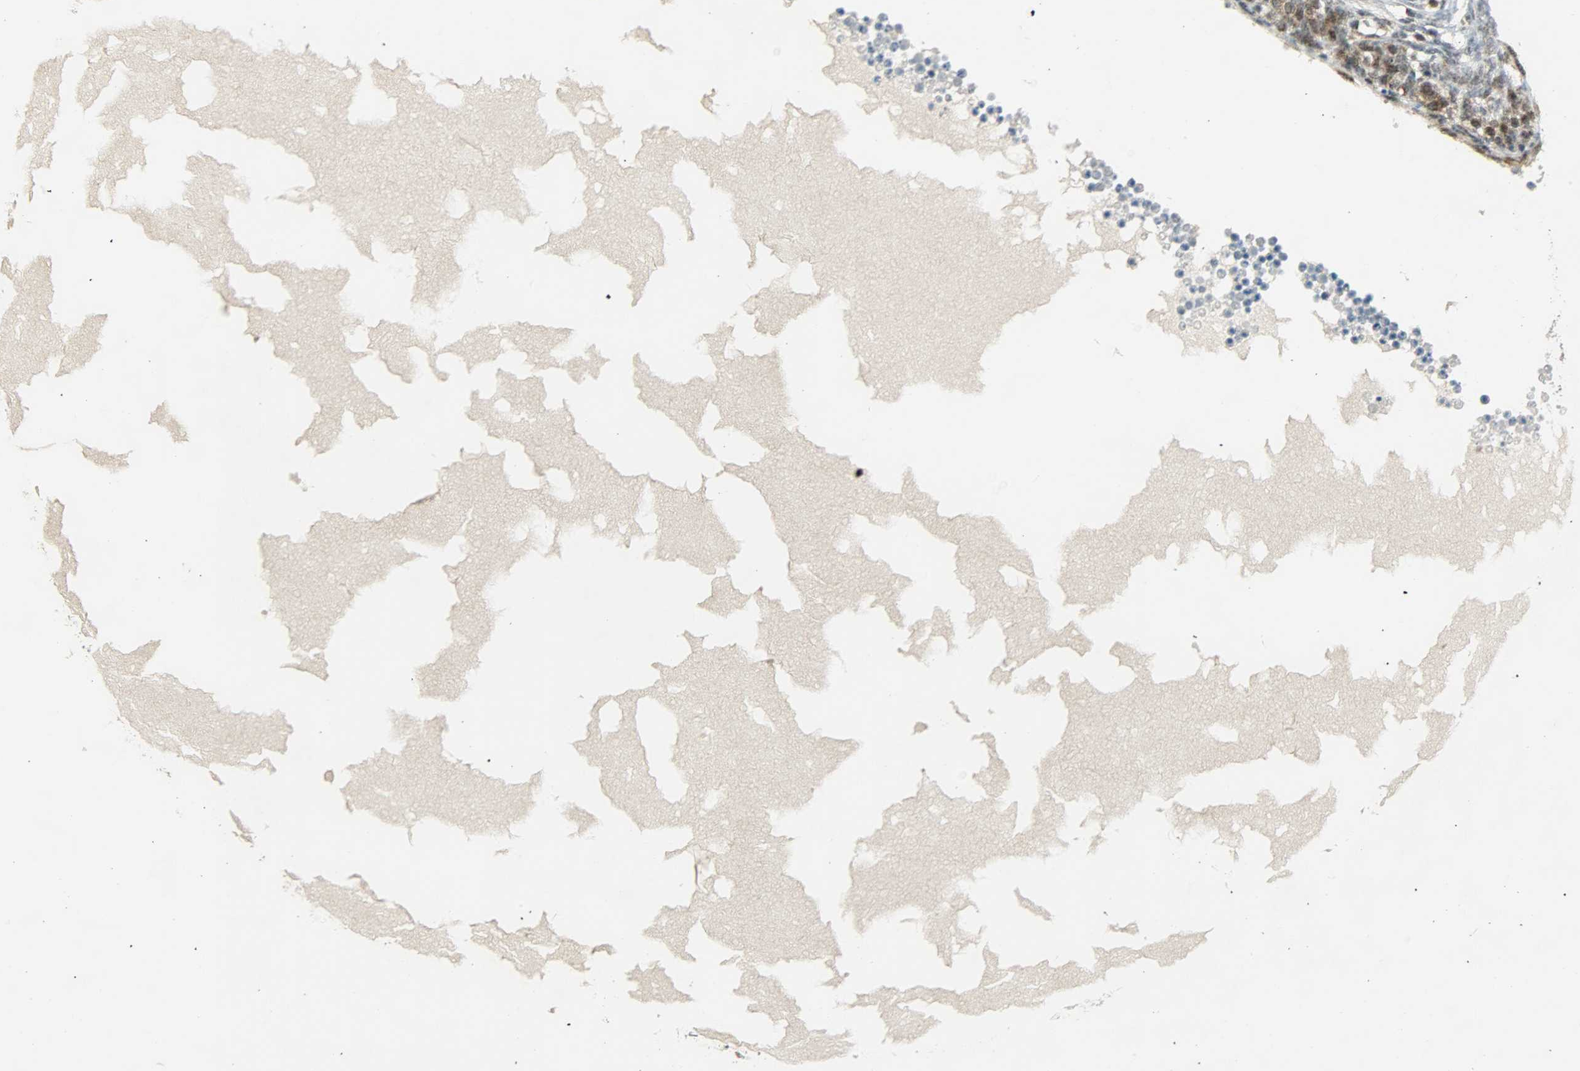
{"staining": {"intensity": "negative", "quantity": "none", "location": "none"}, "tissue": "ovary", "cell_type": "Ovarian stroma cells", "image_type": "normal", "snomed": [{"axis": "morphology", "description": "Normal tissue, NOS"}, {"axis": "topography", "description": "Ovary"}], "caption": "The image demonstrates no staining of ovarian stroma cells in unremarkable ovary.", "gene": "IL15", "patient": {"sex": "female", "age": 35}}